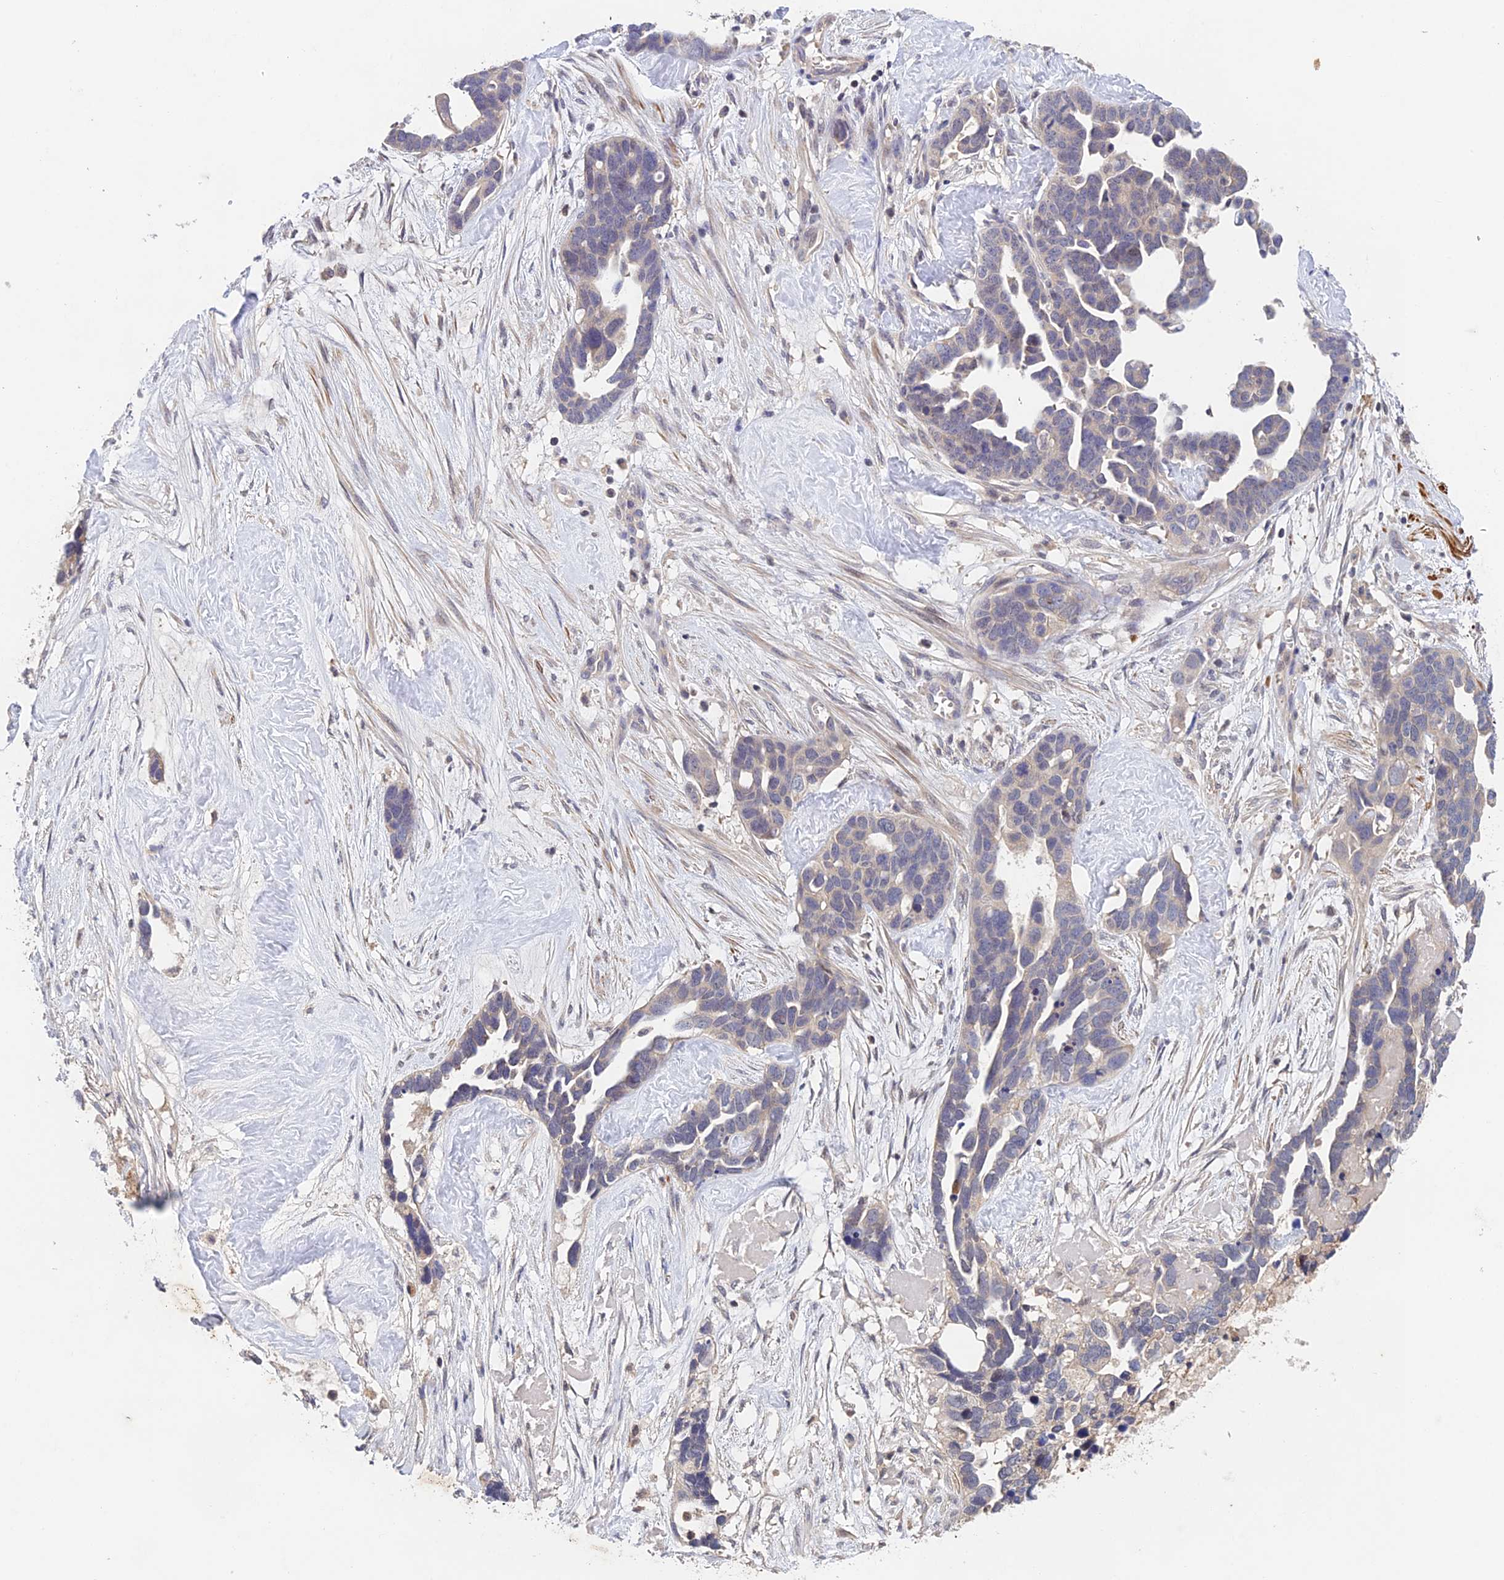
{"staining": {"intensity": "negative", "quantity": "none", "location": "none"}, "tissue": "ovarian cancer", "cell_type": "Tumor cells", "image_type": "cancer", "snomed": [{"axis": "morphology", "description": "Cystadenocarcinoma, serous, NOS"}, {"axis": "topography", "description": "Ovary"}], "caption": "Photomicrograph shows no protein staining in tumor cells of ovarian cancer tissue. (Stains: DAB IHC with hematoxylin counter stain, Microscopy: brightfield microscopy at high magnification).", "gene": "CWH43", "patient": {"sex": "female", "age": 54}}